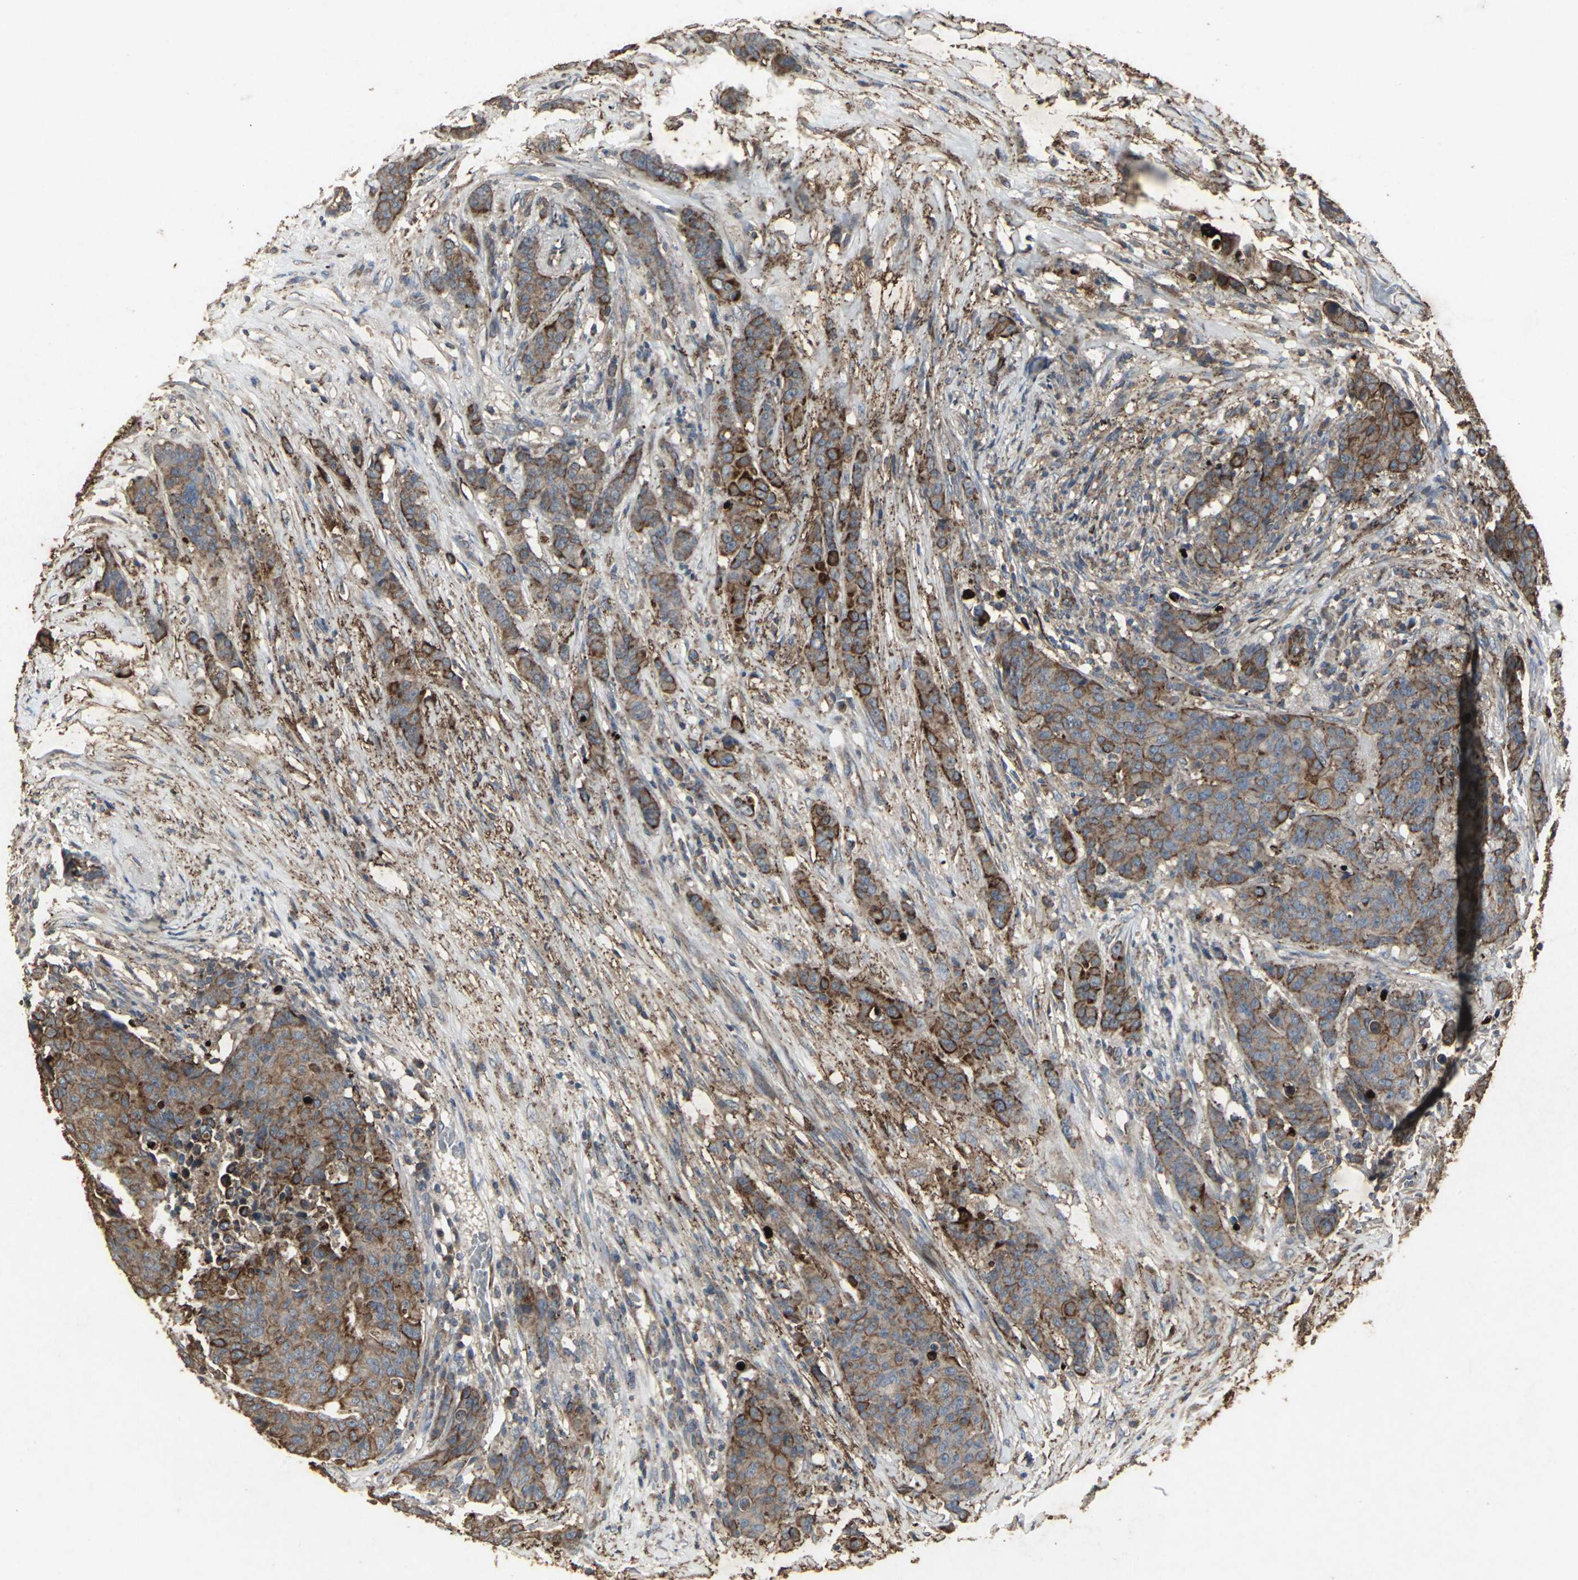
{"staining": {"intensity": "strong", "quantity": ">75%", "location": "cytoplasmic/membranous"}, "tissue": "breast cancer", "cell_type": "Tumor cells", "image_type": "cancer", "snomed": [{"axis": "morphology", "description": "Duct carcinoma"}, {"axis": "topography", "description": "Breast"}], "caption": "A high-resolution histopathology image shows IHC staining of intraductal carcinoma (breast), which exhibits strong cytoplasmic/membranous positivity in about >75% of tumor cells.", "gene": "CCR9", "patient": {"sex": "female", "age": 40}}